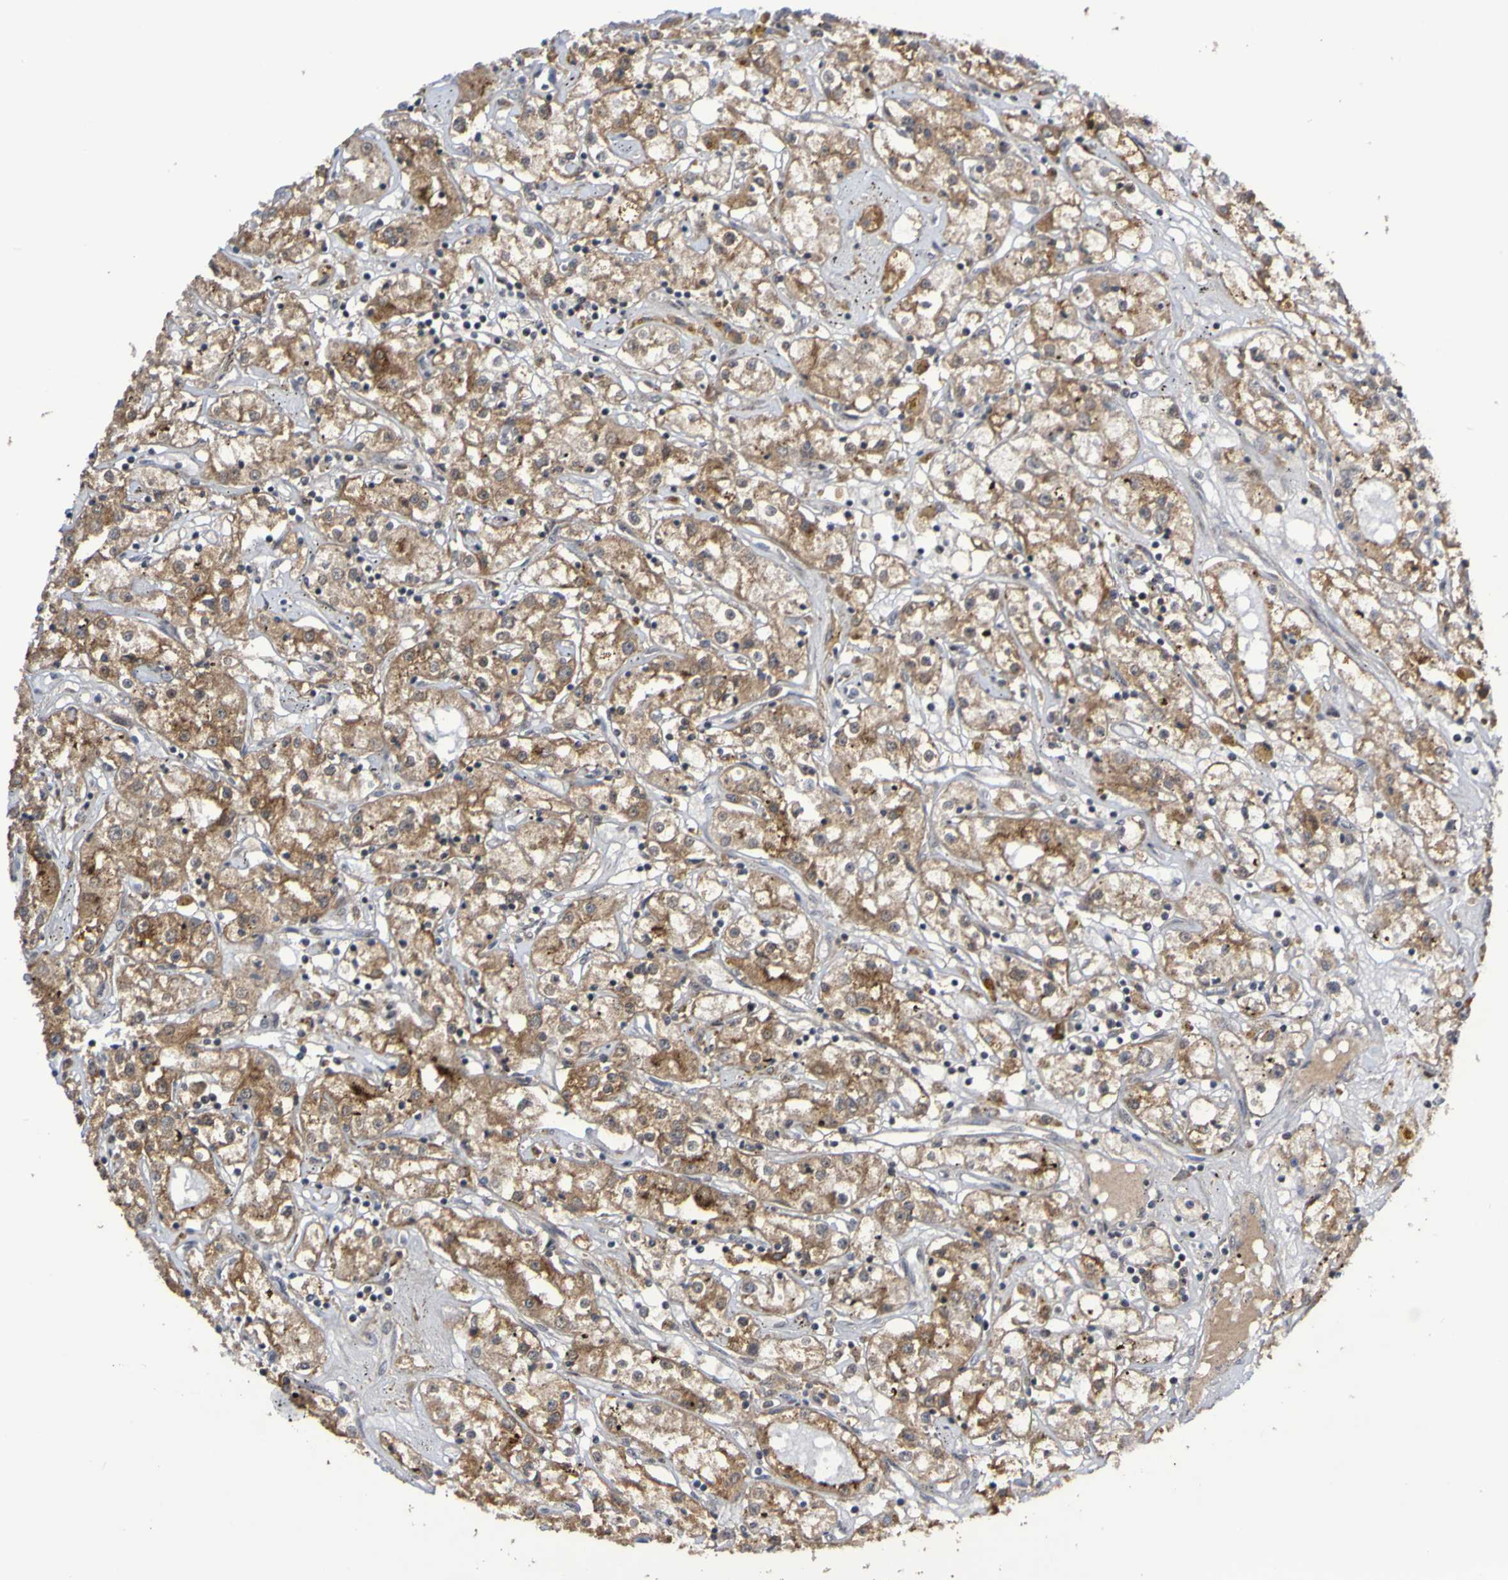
{"staining": {"intensity": "moderate", "quantity": ">75%", "location": "cytoplasmic/membranous"}, "tissue": "renal cancer", "cell_type": "Tumor cells", "image_type": "cancer", "snomed": [{"axis": "morphology", "description": "Adenocarcinoma, NOS"}, {"axis": "topography", "description": "Kidney"}], "caption": "Human adenocarcinoma (renal) stained with a protein marker reveals moderate staining in tumor cells.", "gene": "ITLN1", "patient": {"sex": "male", "age": 56}}